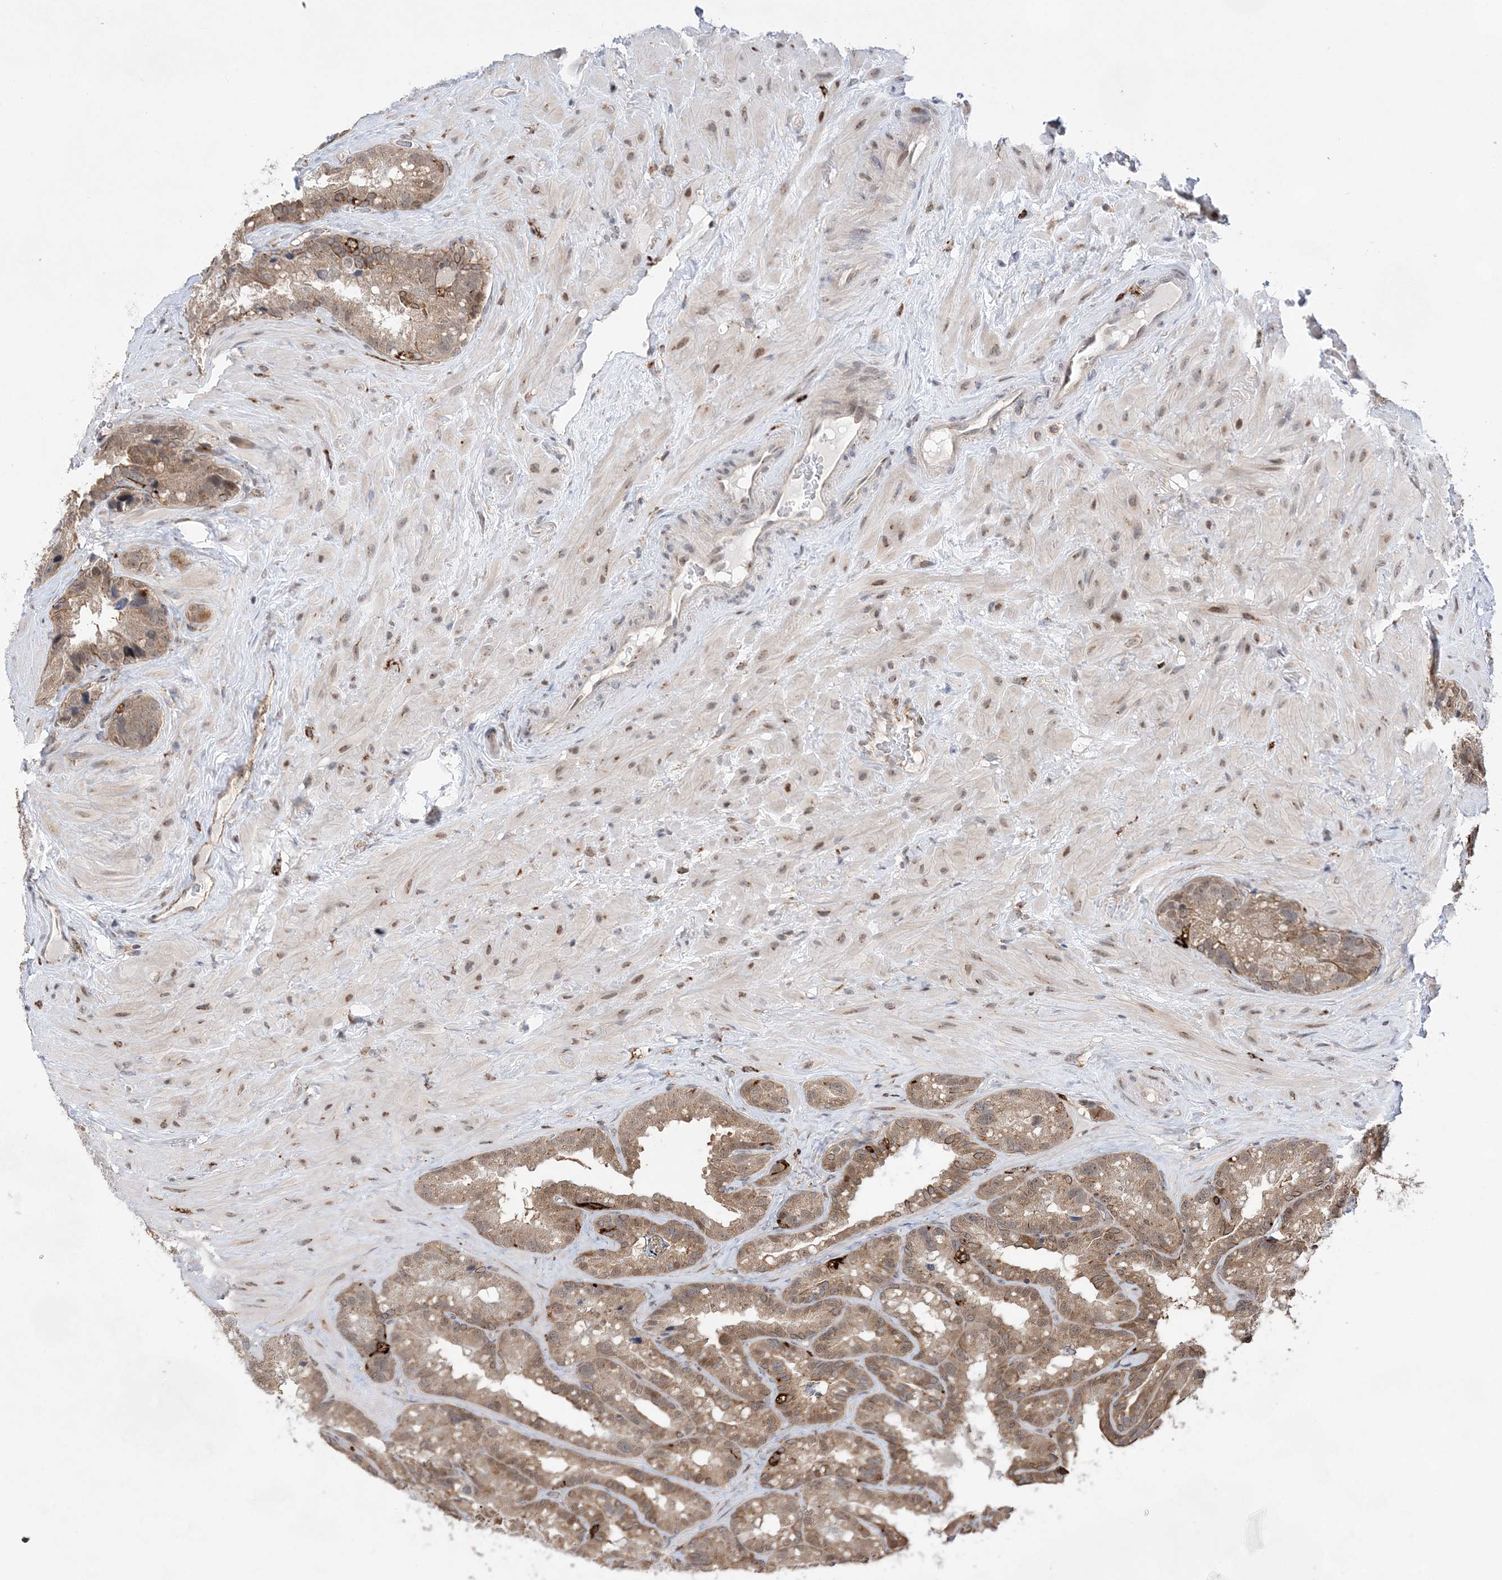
{"staining": {"intensity": "moderate", "quantity": ">75%", "location": "cytoplasmic/membranous"}, "tissue": "seminal vesicle", "cell_type": "Glandular cells", "image_type": "normal", "snomed": [{"axis": "morphology", "description": "Normal tissue, NOS"}, {"axis": "topography", "description": "Prostate"}, {"axis": "topography", "description": "Seminal veicle"}], "caption": "Glandular cells demonstrate medium levels of moderate cytoplasmic/membranous staining in approximately >75% of cells in unremarkable human seminal vesicle. (Brightfield microscopy of DAB IHC at high magnification).", "gene": "ANAPC15", "patient": {"sex": "male", "age": 68}}